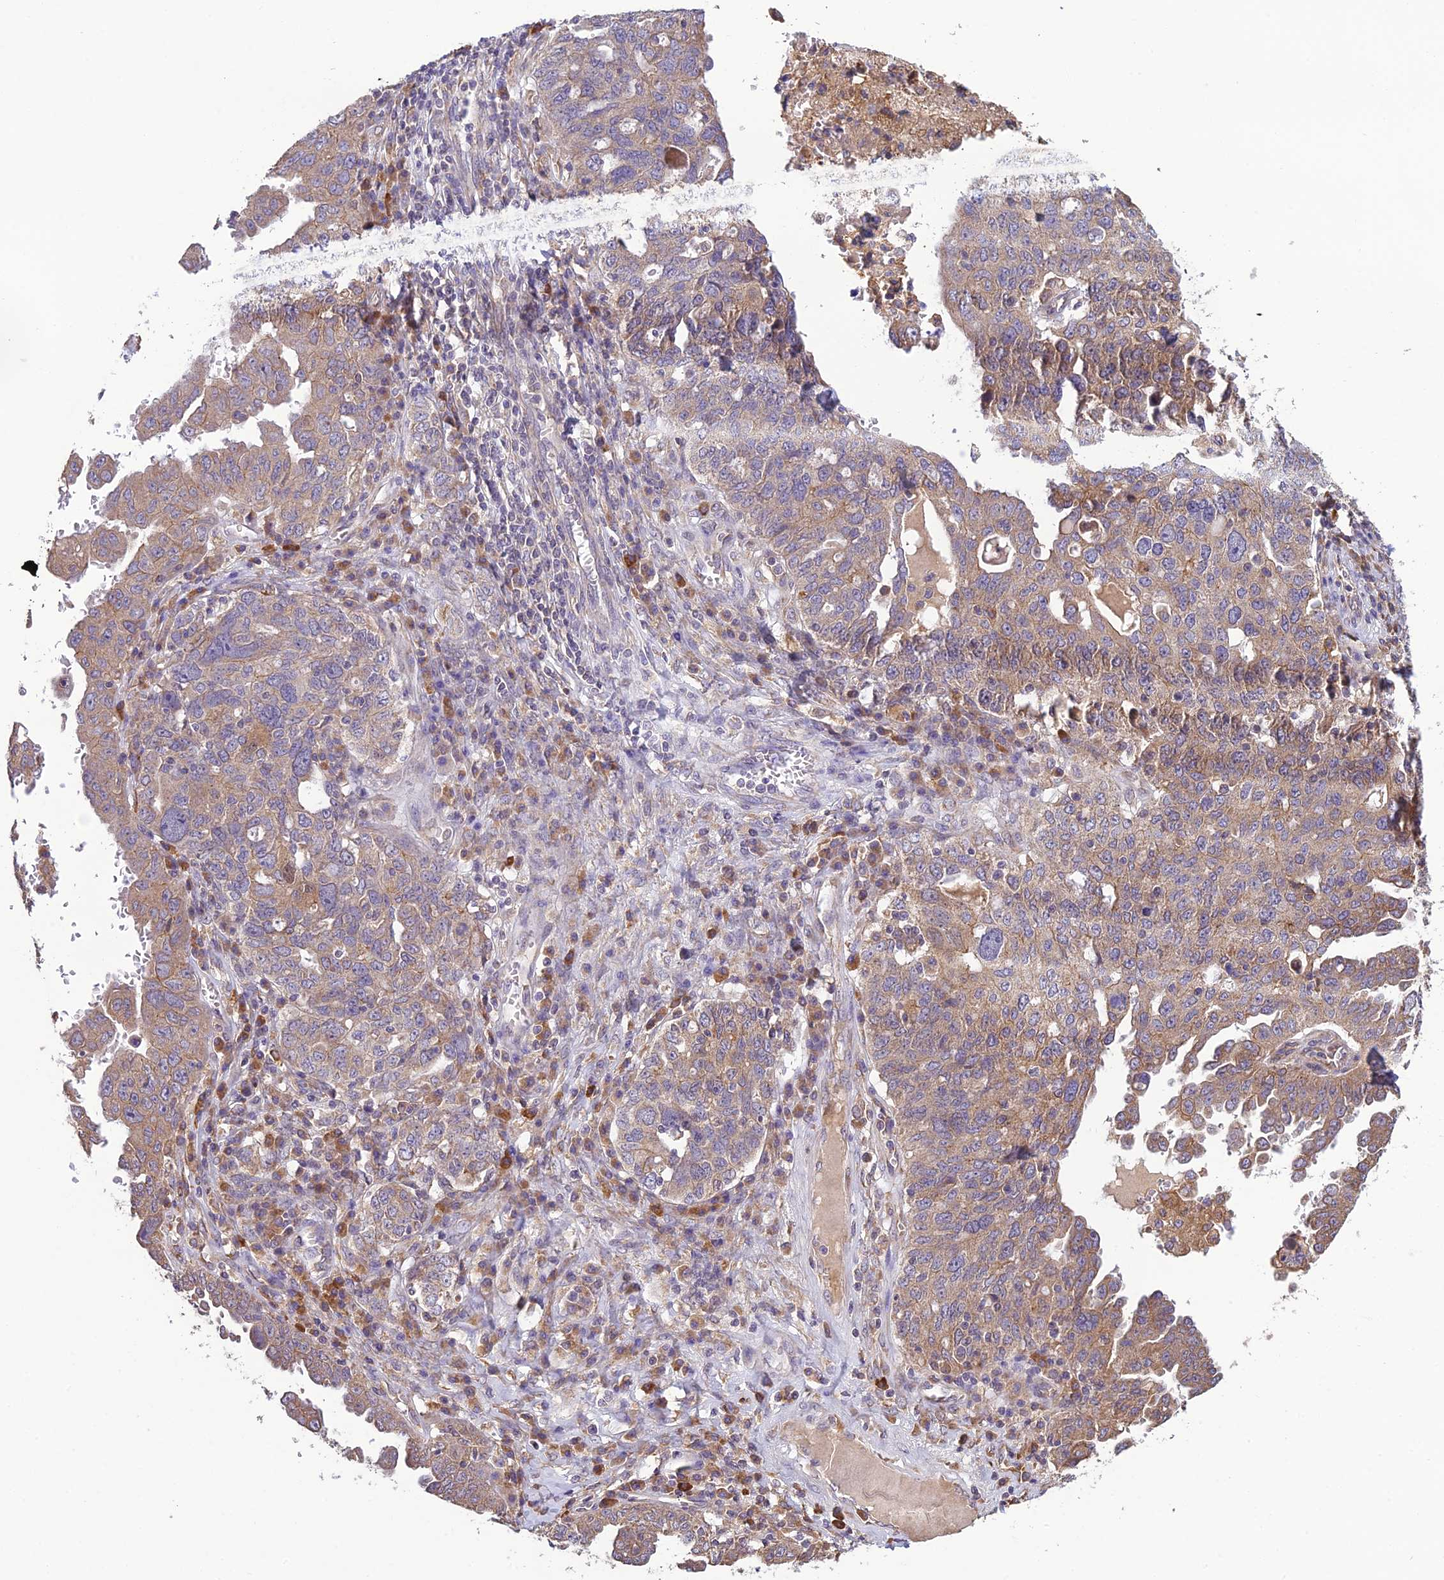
{"staining": {"intensity": "moderate", "quantity": ">75%", "location": "cytoplasmic/membranous"}, "tissue": "ovarian cancer", "cell_type": "Tumor cells", "image_type": "cancer", "snomed": [{"axis": "morphology", "description": "Carcinoma, endometroid"}, {"axis": "topography", "description": "Ovary"}], "caption": "This image exhibits immunohistochemistry (IHC) staining of endometroid carcinoma (ovarian), with medium moderate cytoplasmic/membranous expression in about >75% of tumor cells.", "gene": "MRNIP", "patient": {"sex": "female", "age": 62}}